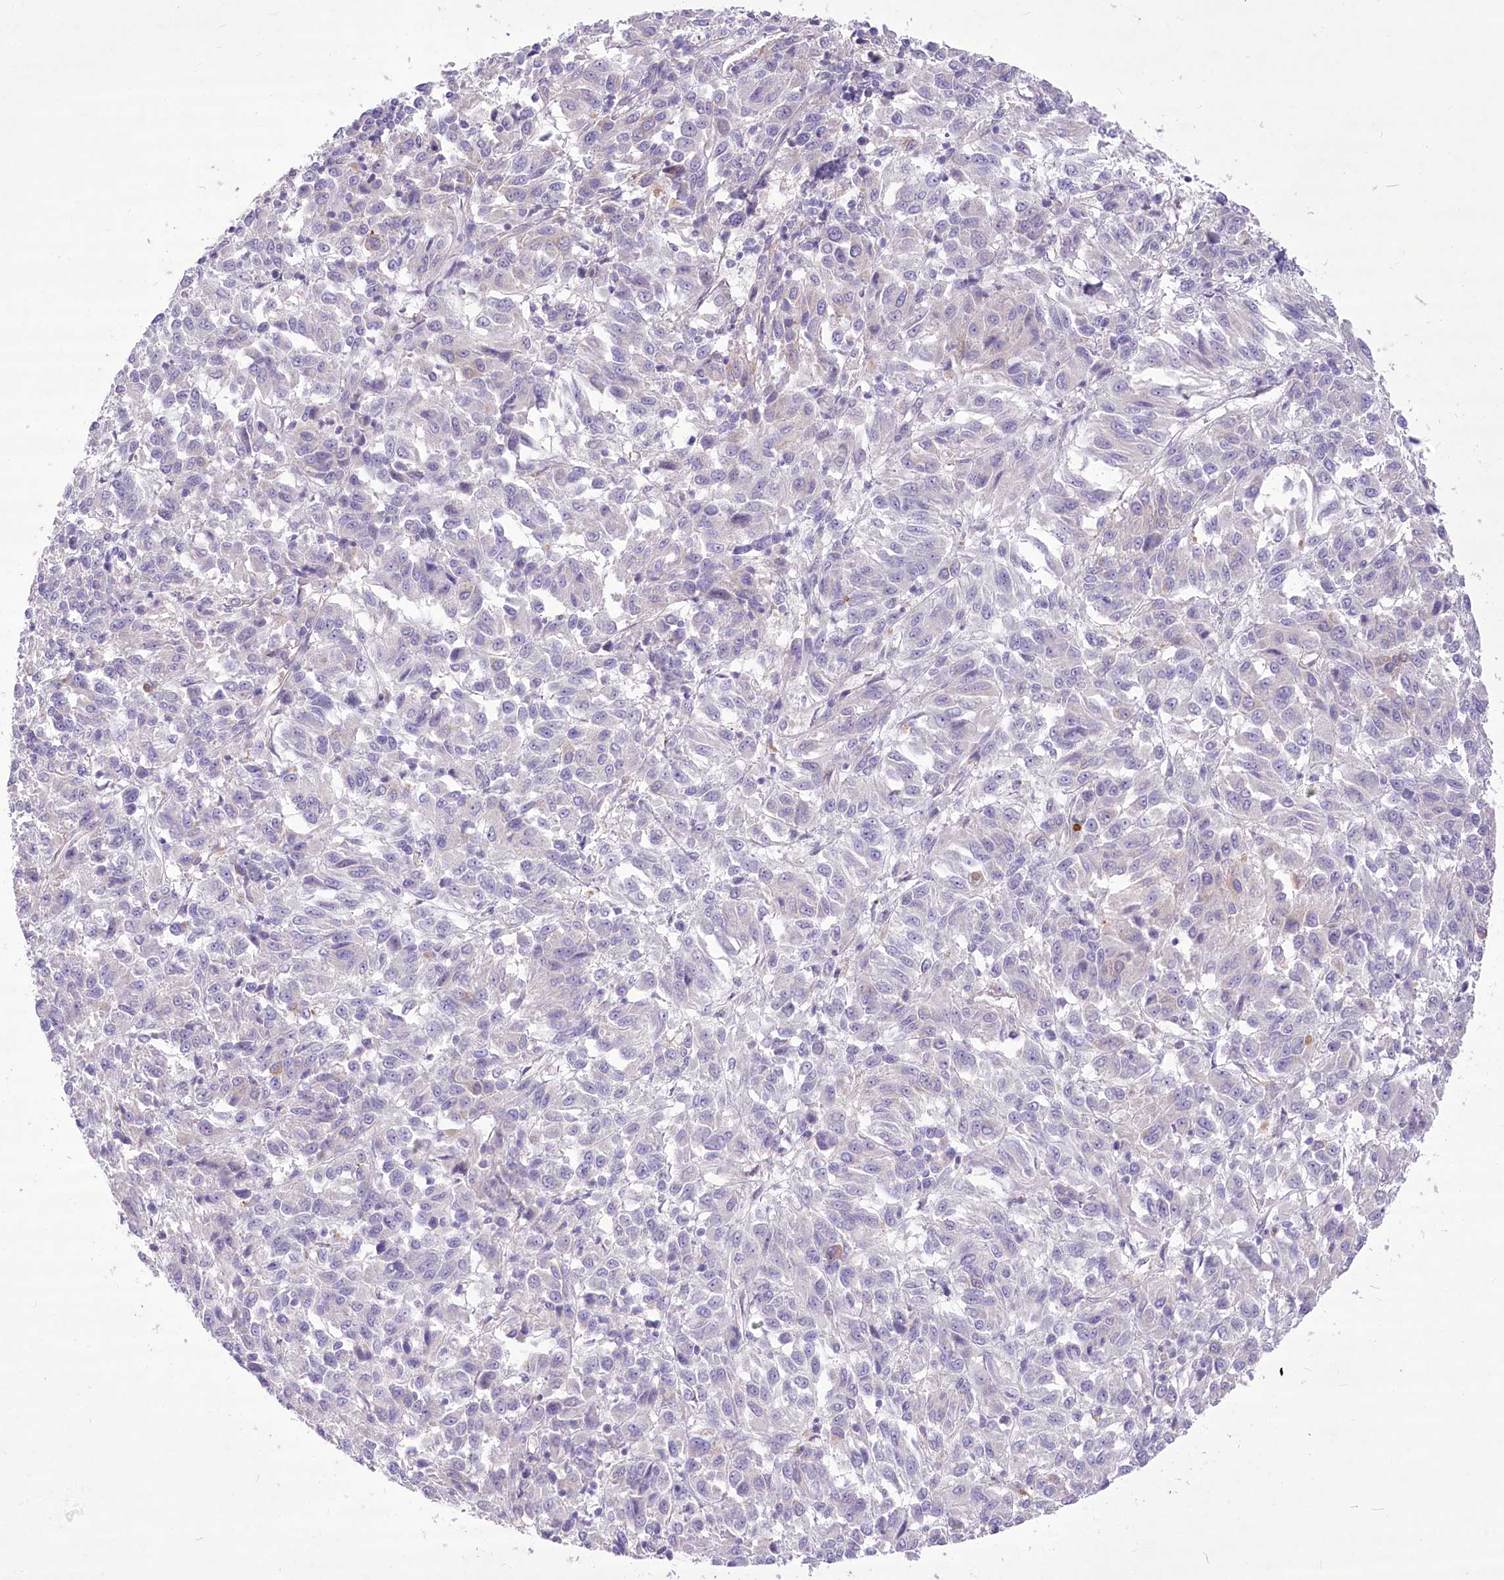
{"staining": {"intensity": "negative", "quantity": "none", "location": "none"}, "tissue": "melanoma", "cell_type": "Tumor cells", "image_type": "cancer", "snomed": [{"axis": "morphology", "description": "Malignant melanoma, Metastatic site"}, {"axis": "topography", "description": "Lung"}], "caption": "Immunohistochemistry (IHC) histopathology image of malignant melanoma (metastatic site) stained for a protein (brown), which reveals no expression in tumor cells.", "gene": "ANGPTL3", "patient": {"sex": "male", "age": 64}}